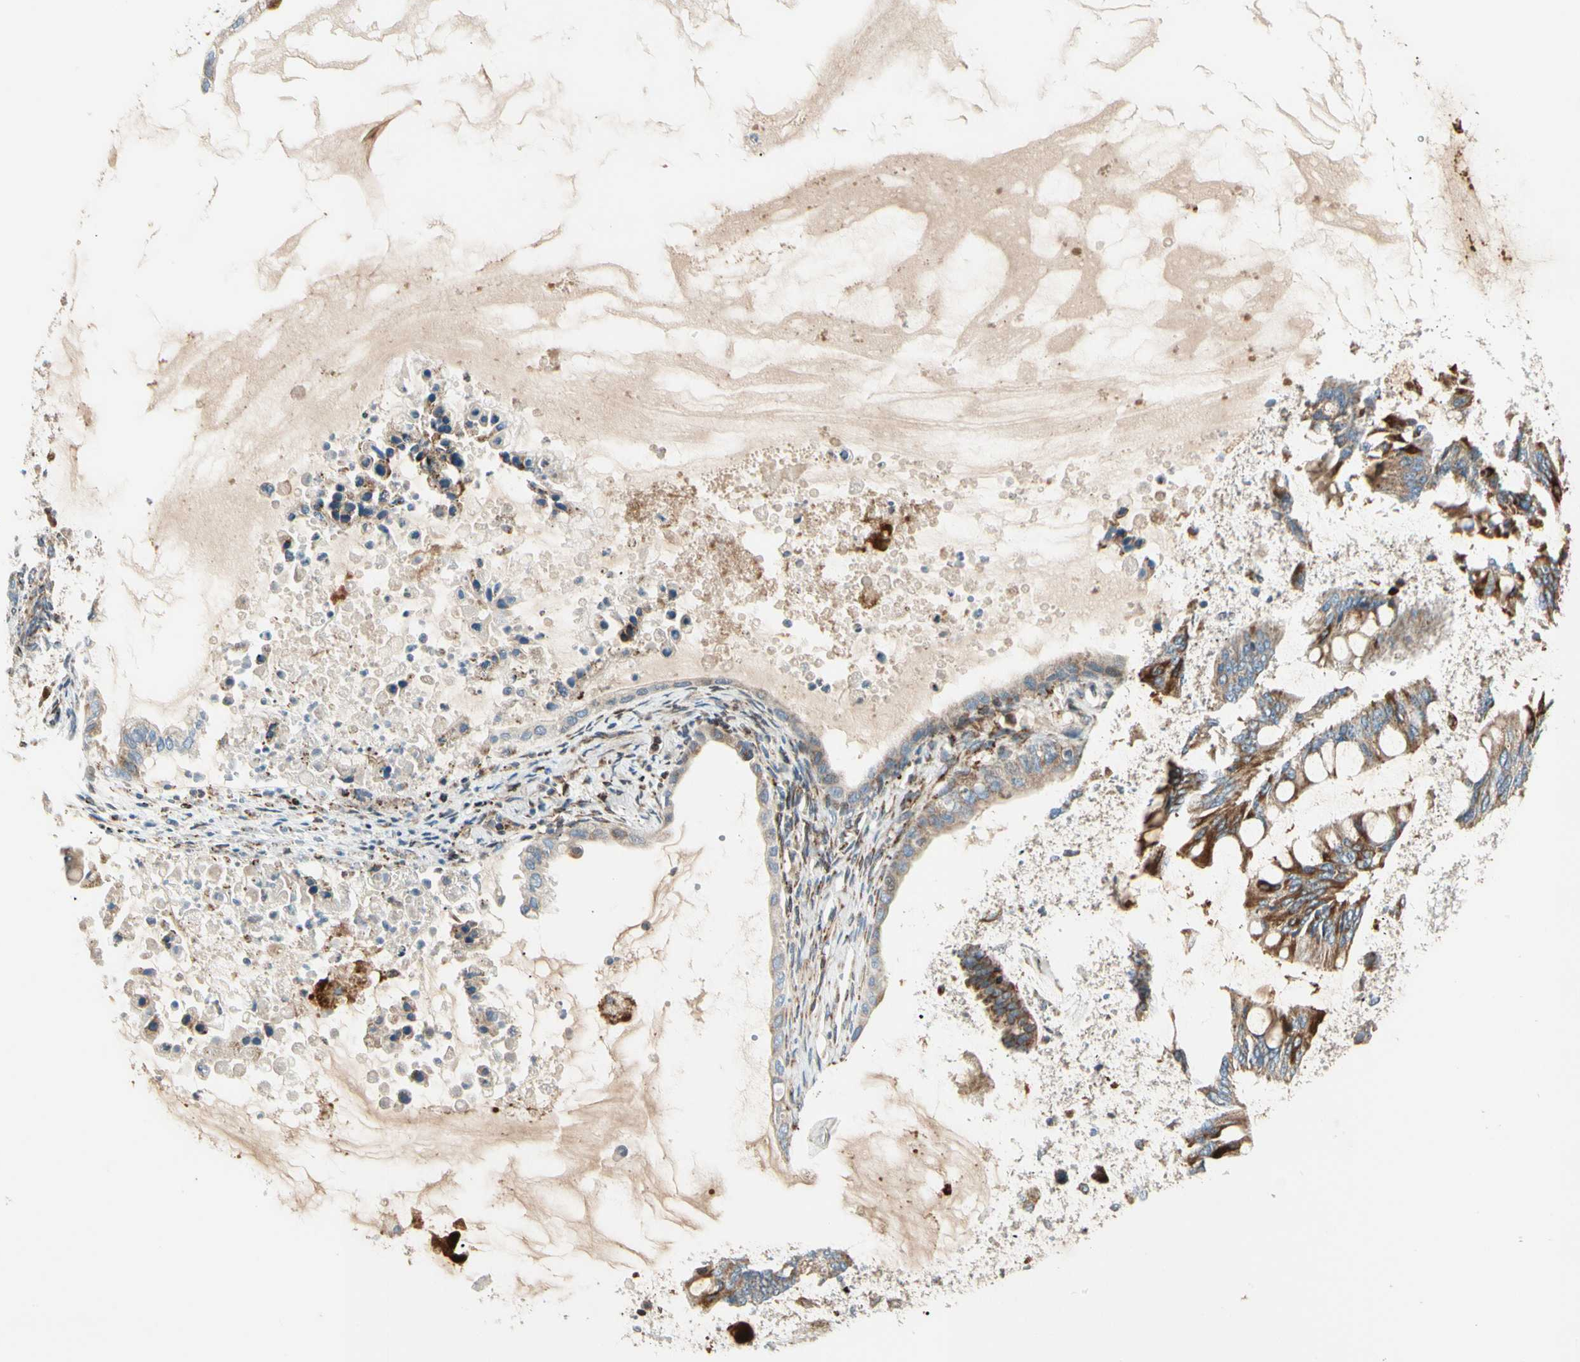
{"staining": {"intensity": "weak", "quantity": ">75%", "location": "cytoplasmic/membranous"}, "tissue": "ovarian cancer", "cell_type": "Tumor cells", "image_type": "cancer", "snomed": [{"axis": "morphology", "description": "Cystadenocarcinoma, mucinous, NOS"}, {"axis": "topography", "description": "Ovary"}], "caption": "A brown stain highlights weak cytoplasmic/membranous expression of a protein in human ovarian mucinous cystadenocarcinoma tumor cells.", "gene": "MRPL9", "patient": {"sex": "female", "age": 80}}